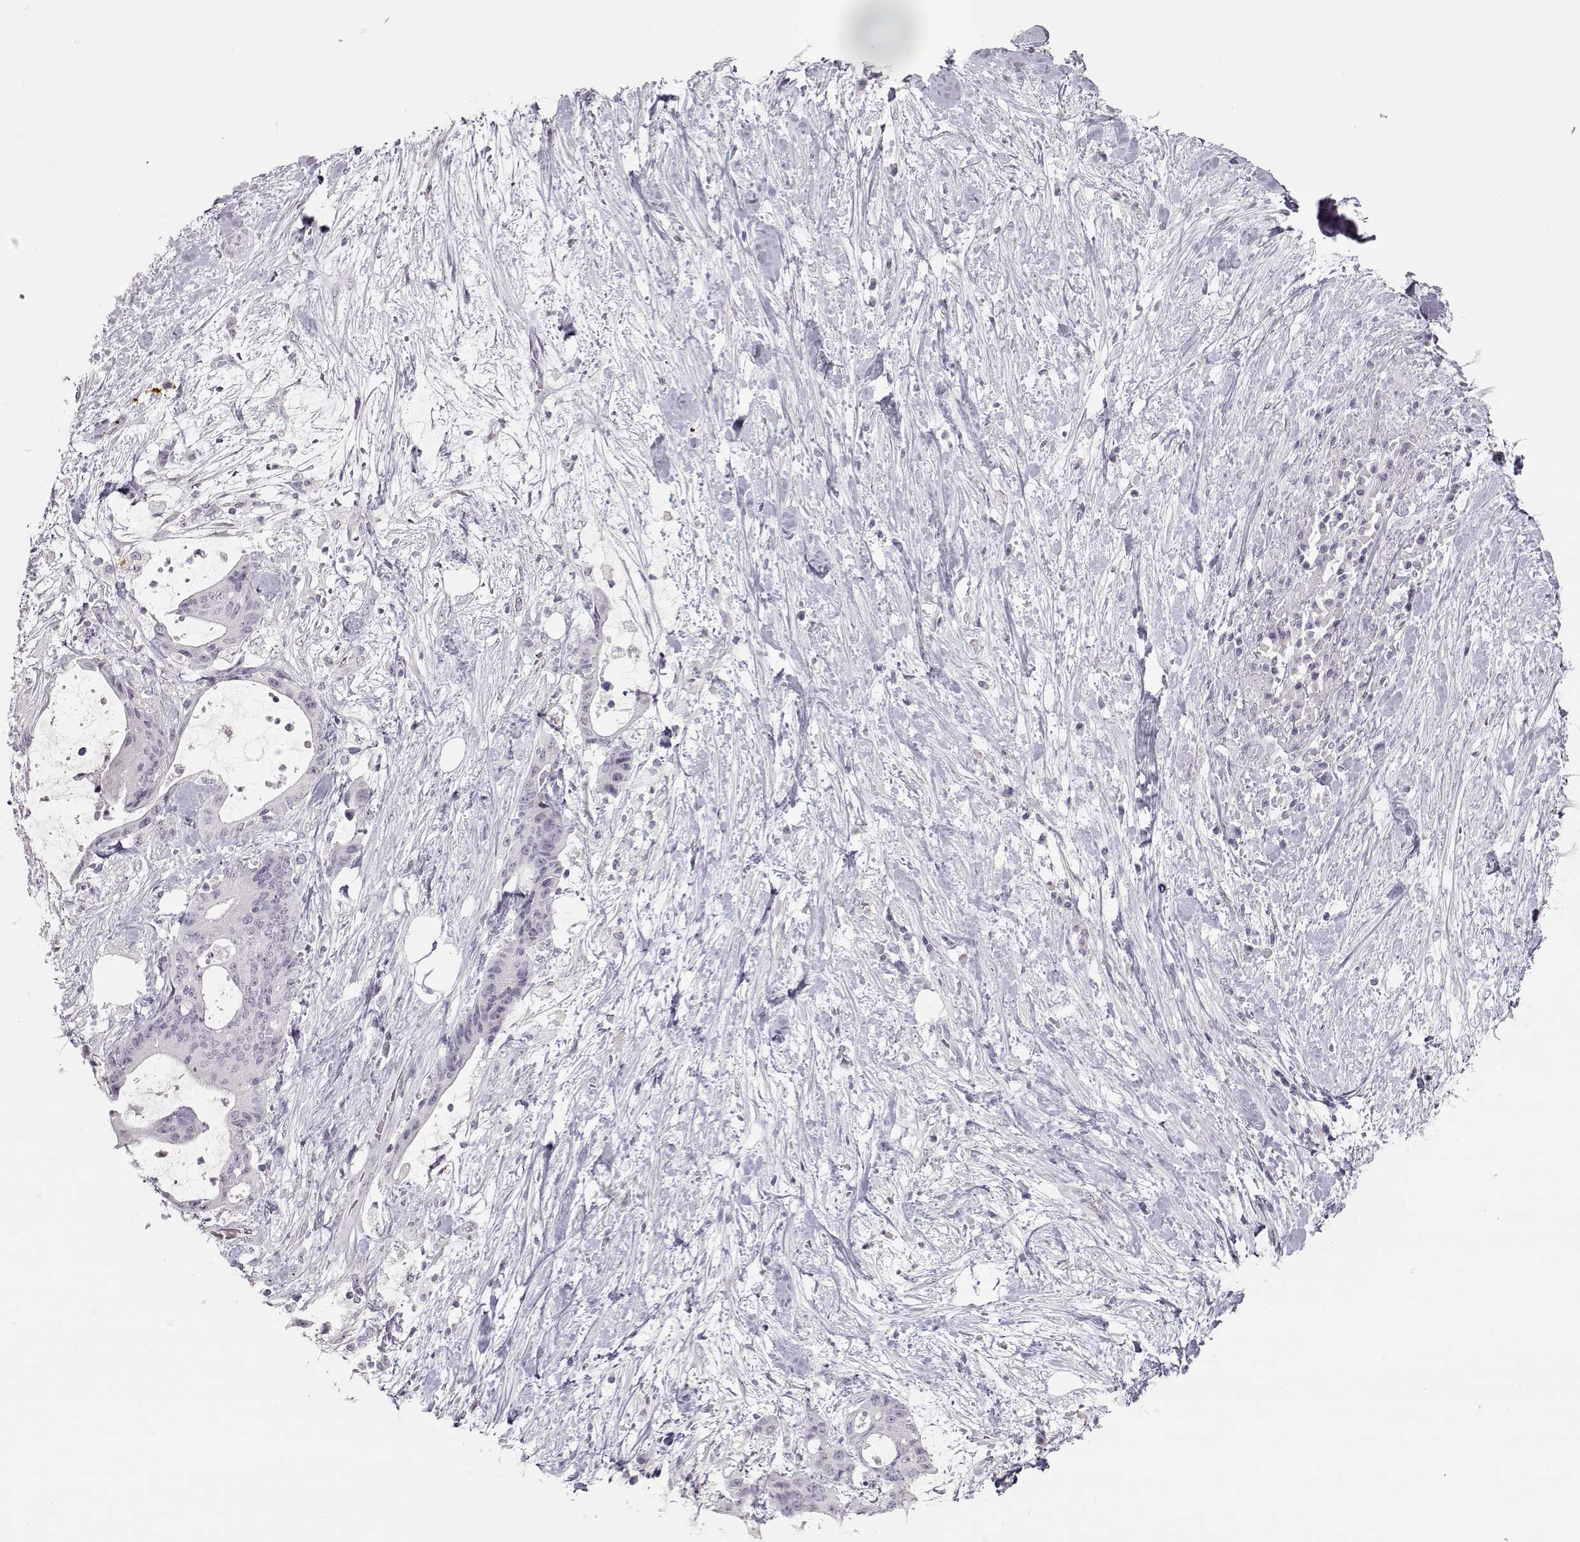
{"staining": {"intensity": "negative", "quantity": "none", "location": "none"}, "tissue": "liver cancer", "cell_type": "Tumor cells", "image_type": "cancer", "snomed": [{"axis": "morphology", "description": "Cholangiocarcinoma"}, {"axis": "topography", "description": "Liver"}], "caption": "Liver cancer (cholangiocarcinoma) was stained to show a protein in brown. There is no significant expression in tumor cells.", "gene": "S100B", "patient": {"sex": "female", "age": 73}}